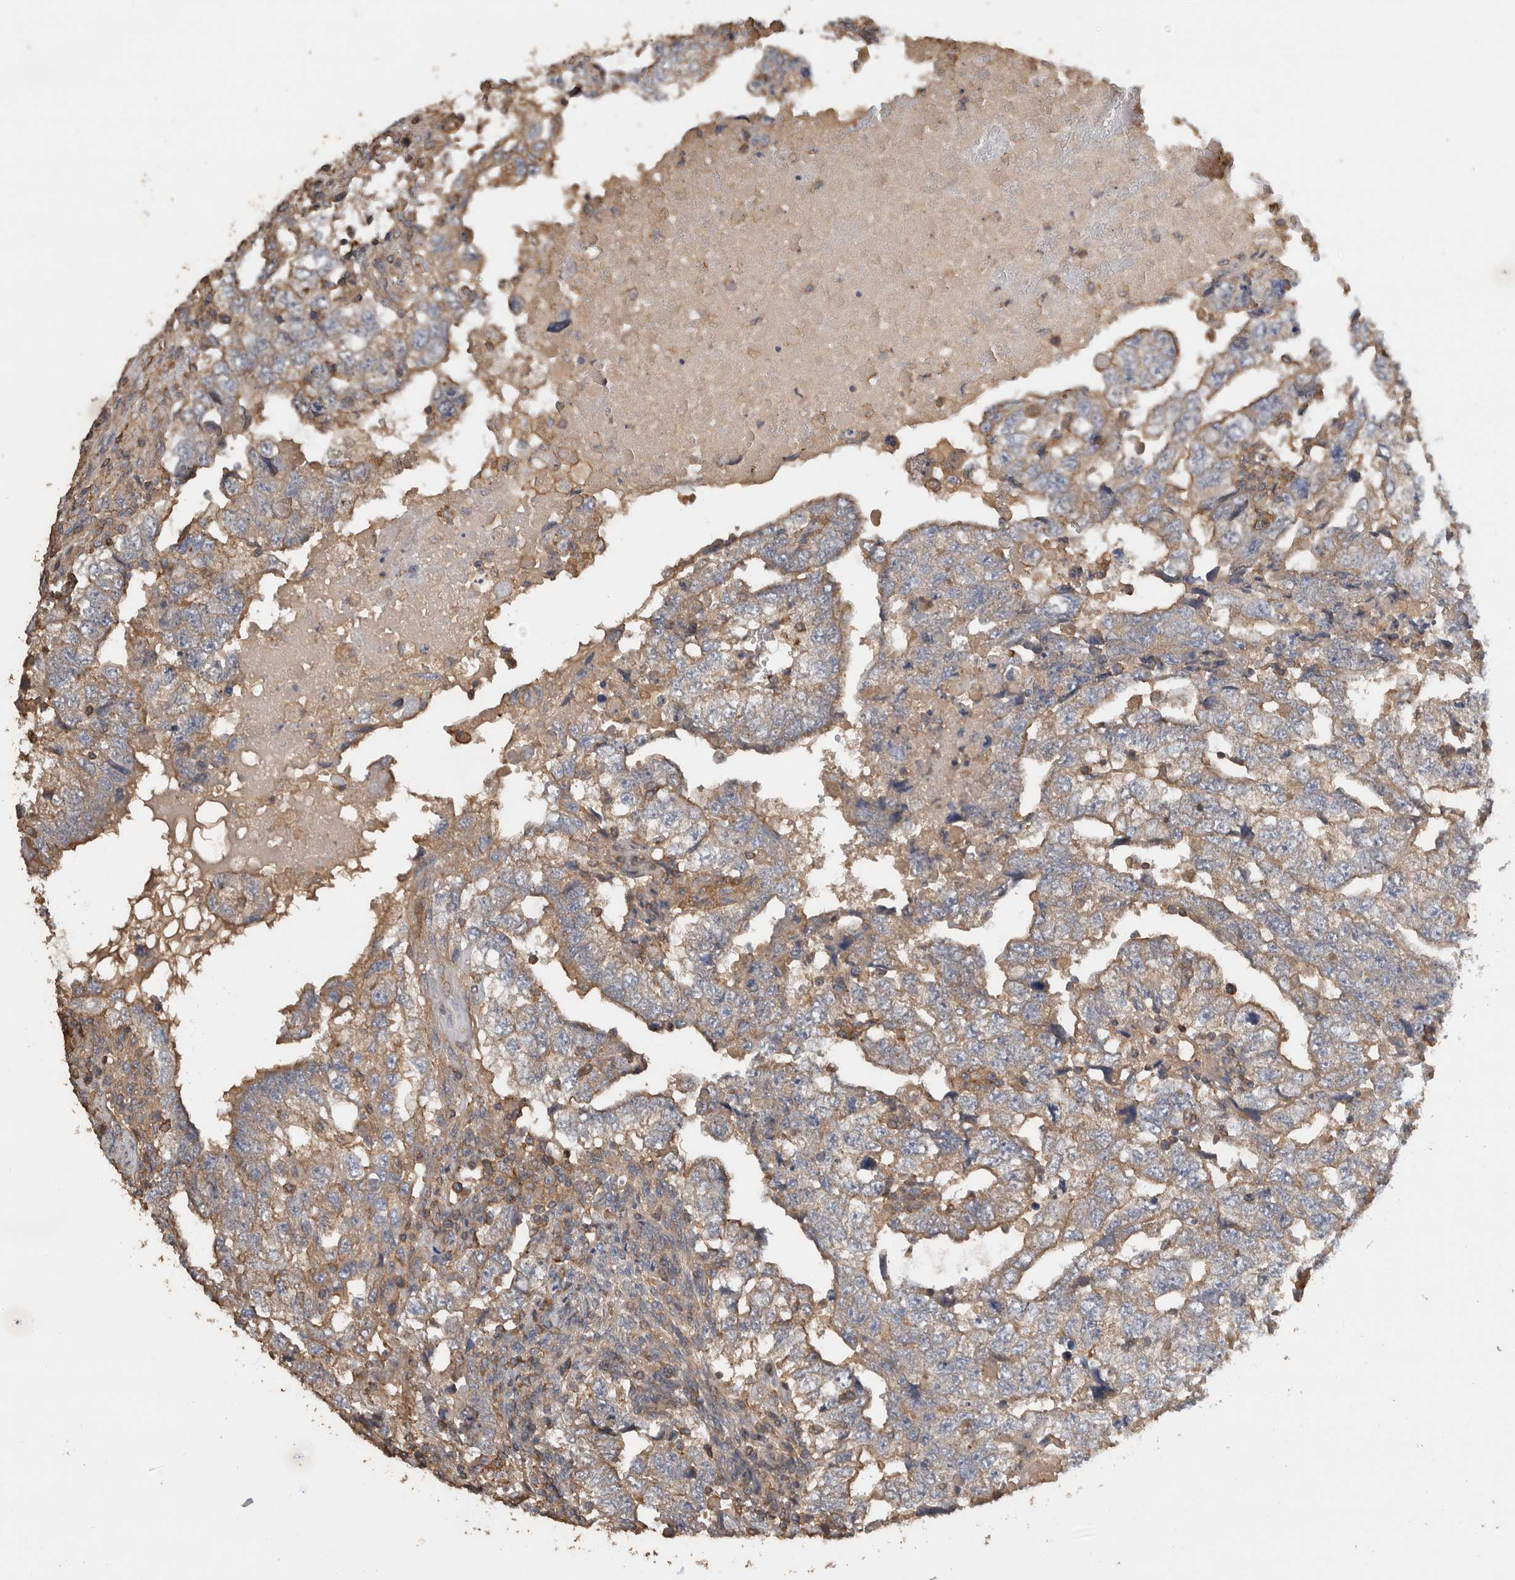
{"staining": {"intensity": "moderate", "quantity": ">75%", "location": "cytoplasmic/membranous"}, "tissue": "testis cancer", "cell_type": "Tumor cells", "image_type": "cancer", "snomed": [{"axis": "morphology", "description": "Carcinoma, Embryonal, NOS"}, {"axis": "topography", "description": "Testis"}], "caption": "Immunohistochemistry (DAB) staining of human testis cancer (embryonal carcinoma) demonstrates moderate cytoplasmic/membranous protein staining in approximately >75% of tumor cells.", "gene": "EIF4G3", "patient": {"sex": "male", "age": 36}}